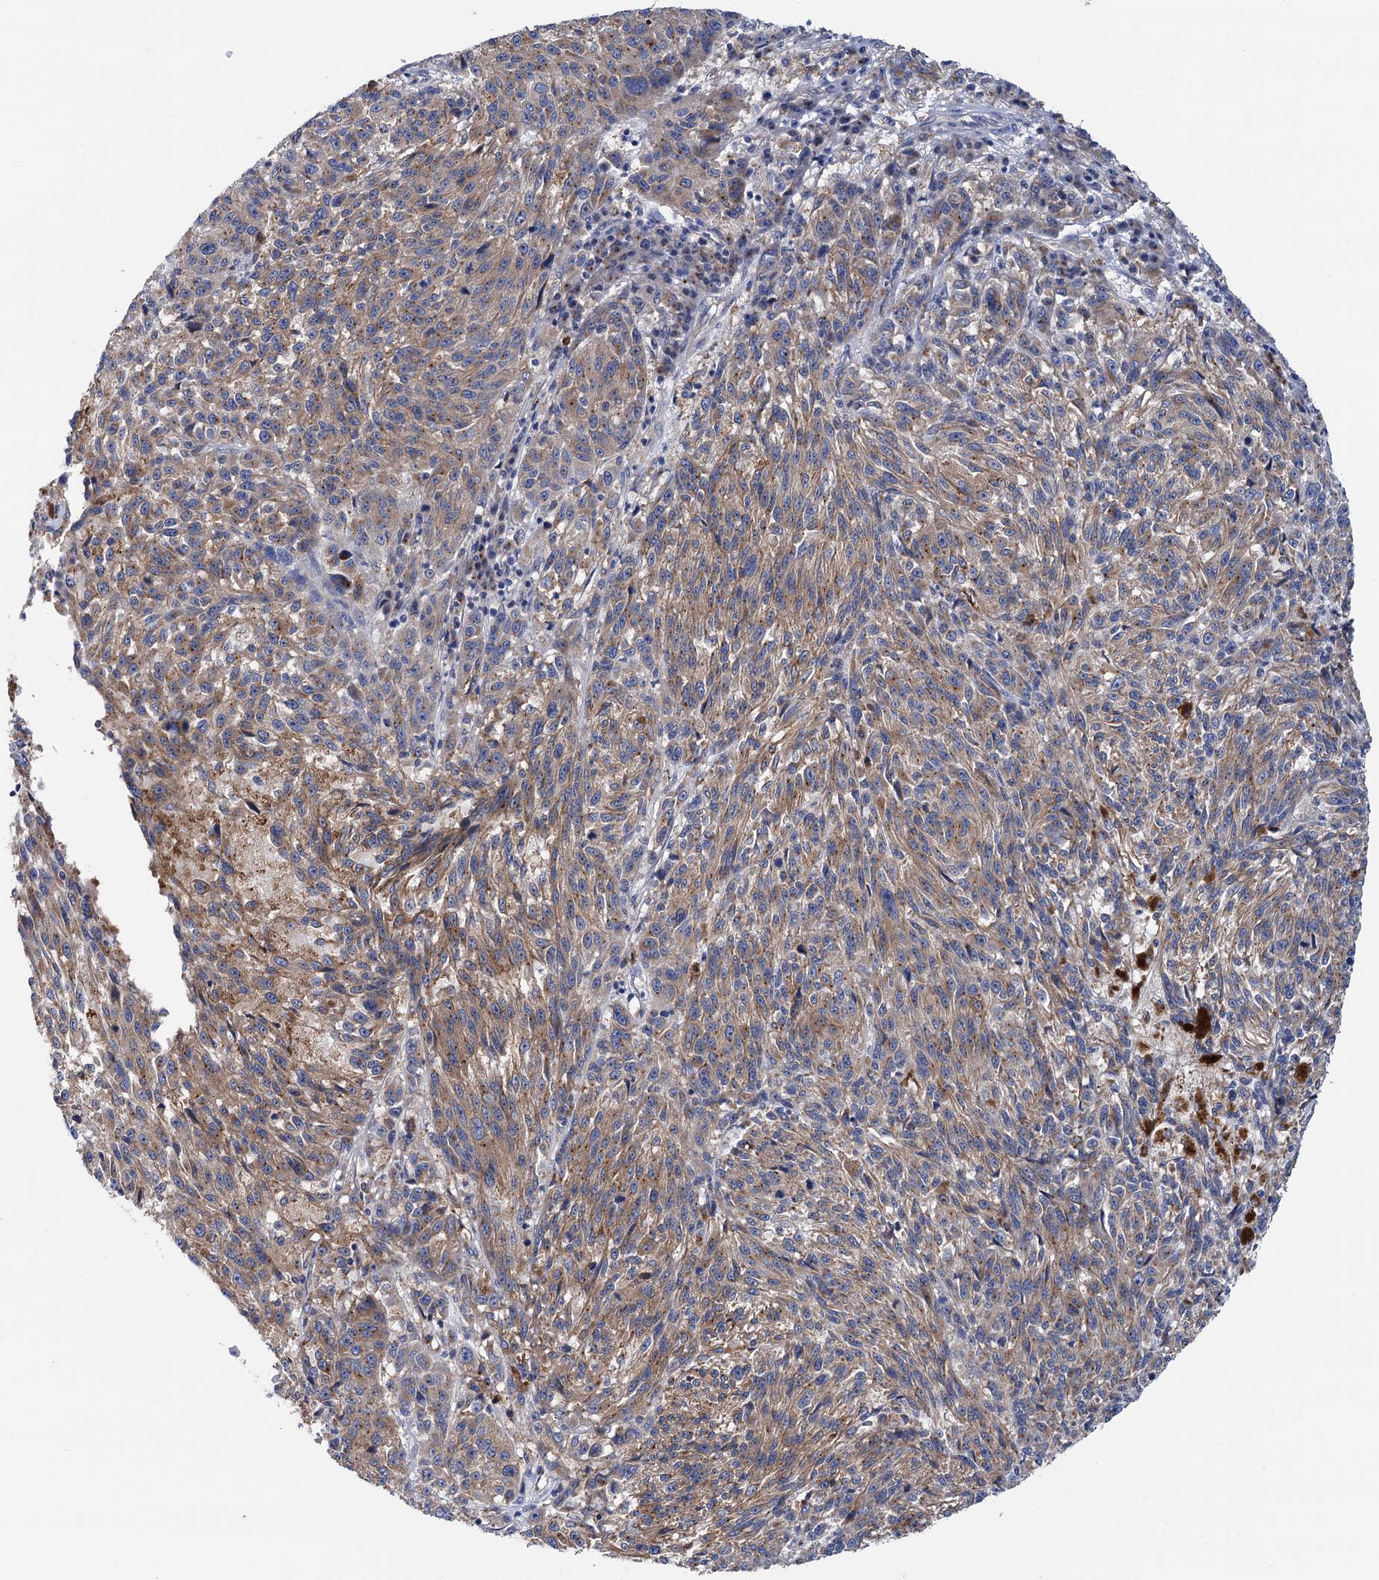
{"staining": {"intensity": "moderate", "quantity": ">75%", "location": "cytoplasmic/membranous"}, "tissue": "melanoma", "cell_type": "Tumor cells", "image_type": "cancer", "snomed": [{"axis": "morphology", "description": "Malignant melanoma, NOS"}, {"axis": "topography", "description": "Skin"}], "caption": "Melanoma stained with a brown dye displays moderate cytoplasmic/membranous positive staining in approximately >75% of tumor cells.", "gene": "ZNRD2", "patient": {"sex": "male", "age": 53}}